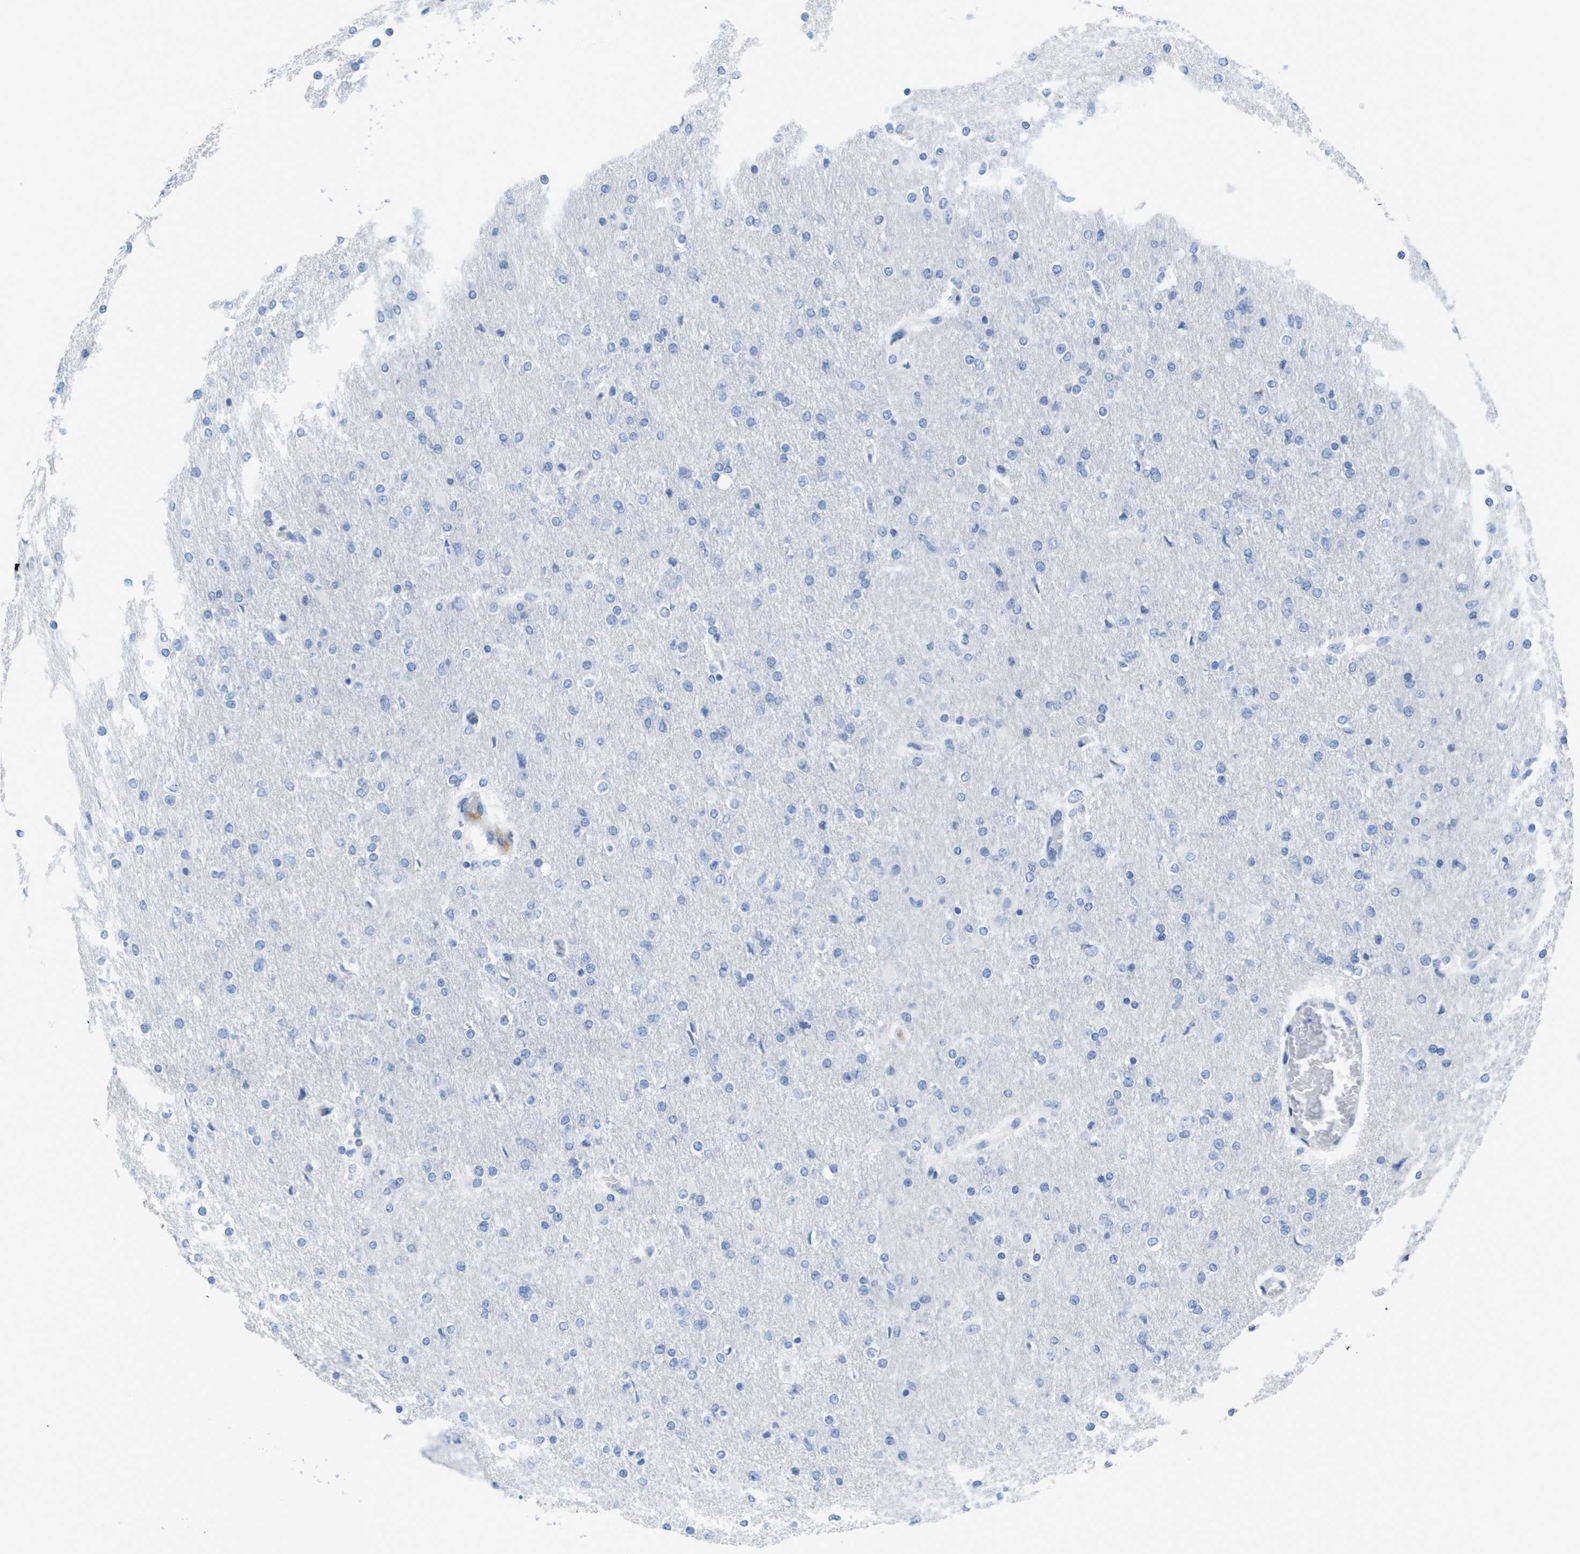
{"staining": {"intensity": "negative", "quantity": "none", "location": "none"}, "tissue": "glioma", "cell_type": "Tumor cells", "image_type": "cancer", "snomed": [{"axis": "morphology", "description": "Glioma, malignant, High grade"}, {"axis": "topography", "description": "Cerebral cortex"}], "caption": "Immunohistochemistry (IHC) image of neoplastic tissue: glioma stained with DAB (3,3'-diaminobenzidine) demonstrates no significant protein staining in tumor cells.", "gene": "GPR18", "patient": {"sex": "female", "age": 36}}